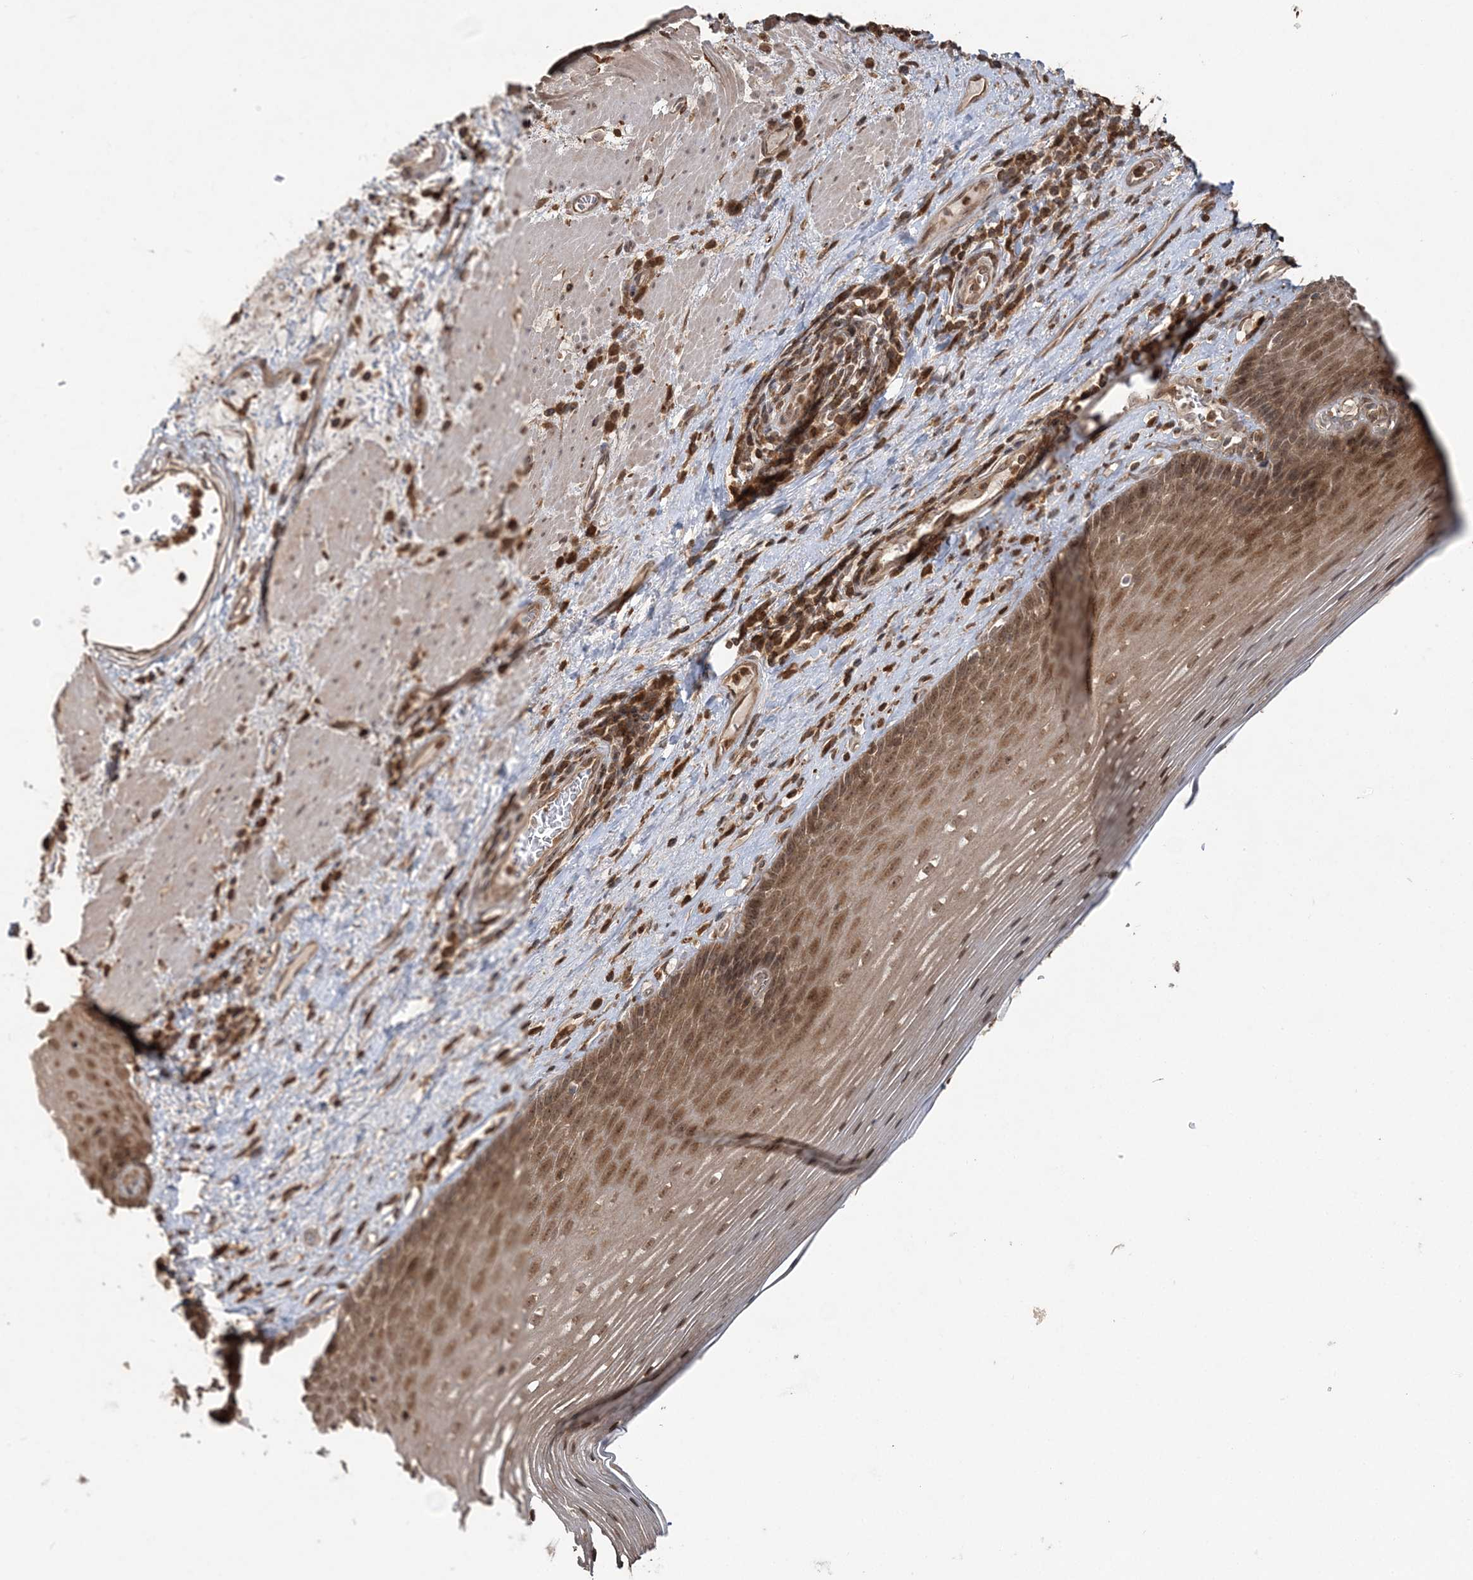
{"staining": {"intensity": "moderate", "quantity": ">75%", "location": "cytoplasmic/membranous,nuclear"}, "tissue": "esophagus", "cell_type": "Squamous epithelial cells", "image_type": "normal", "snomed": [{"axis": "morphology", "description": "Normal tissue, NOS"}, {"axis": "topography", "description": "Esophagus"}], "caption": "DAB (3,3'-diaminobenzidine) immunohistochemical staining of normal human esophagus shows moderate cytoplasmic/membranous,nuclear protein expression in approximately >75% of squamous epithelial cells. (IHC, brightfield microscopy, high magnification).", "gene": "CAB39", "patient": {"sex": "male", "age": 62}}